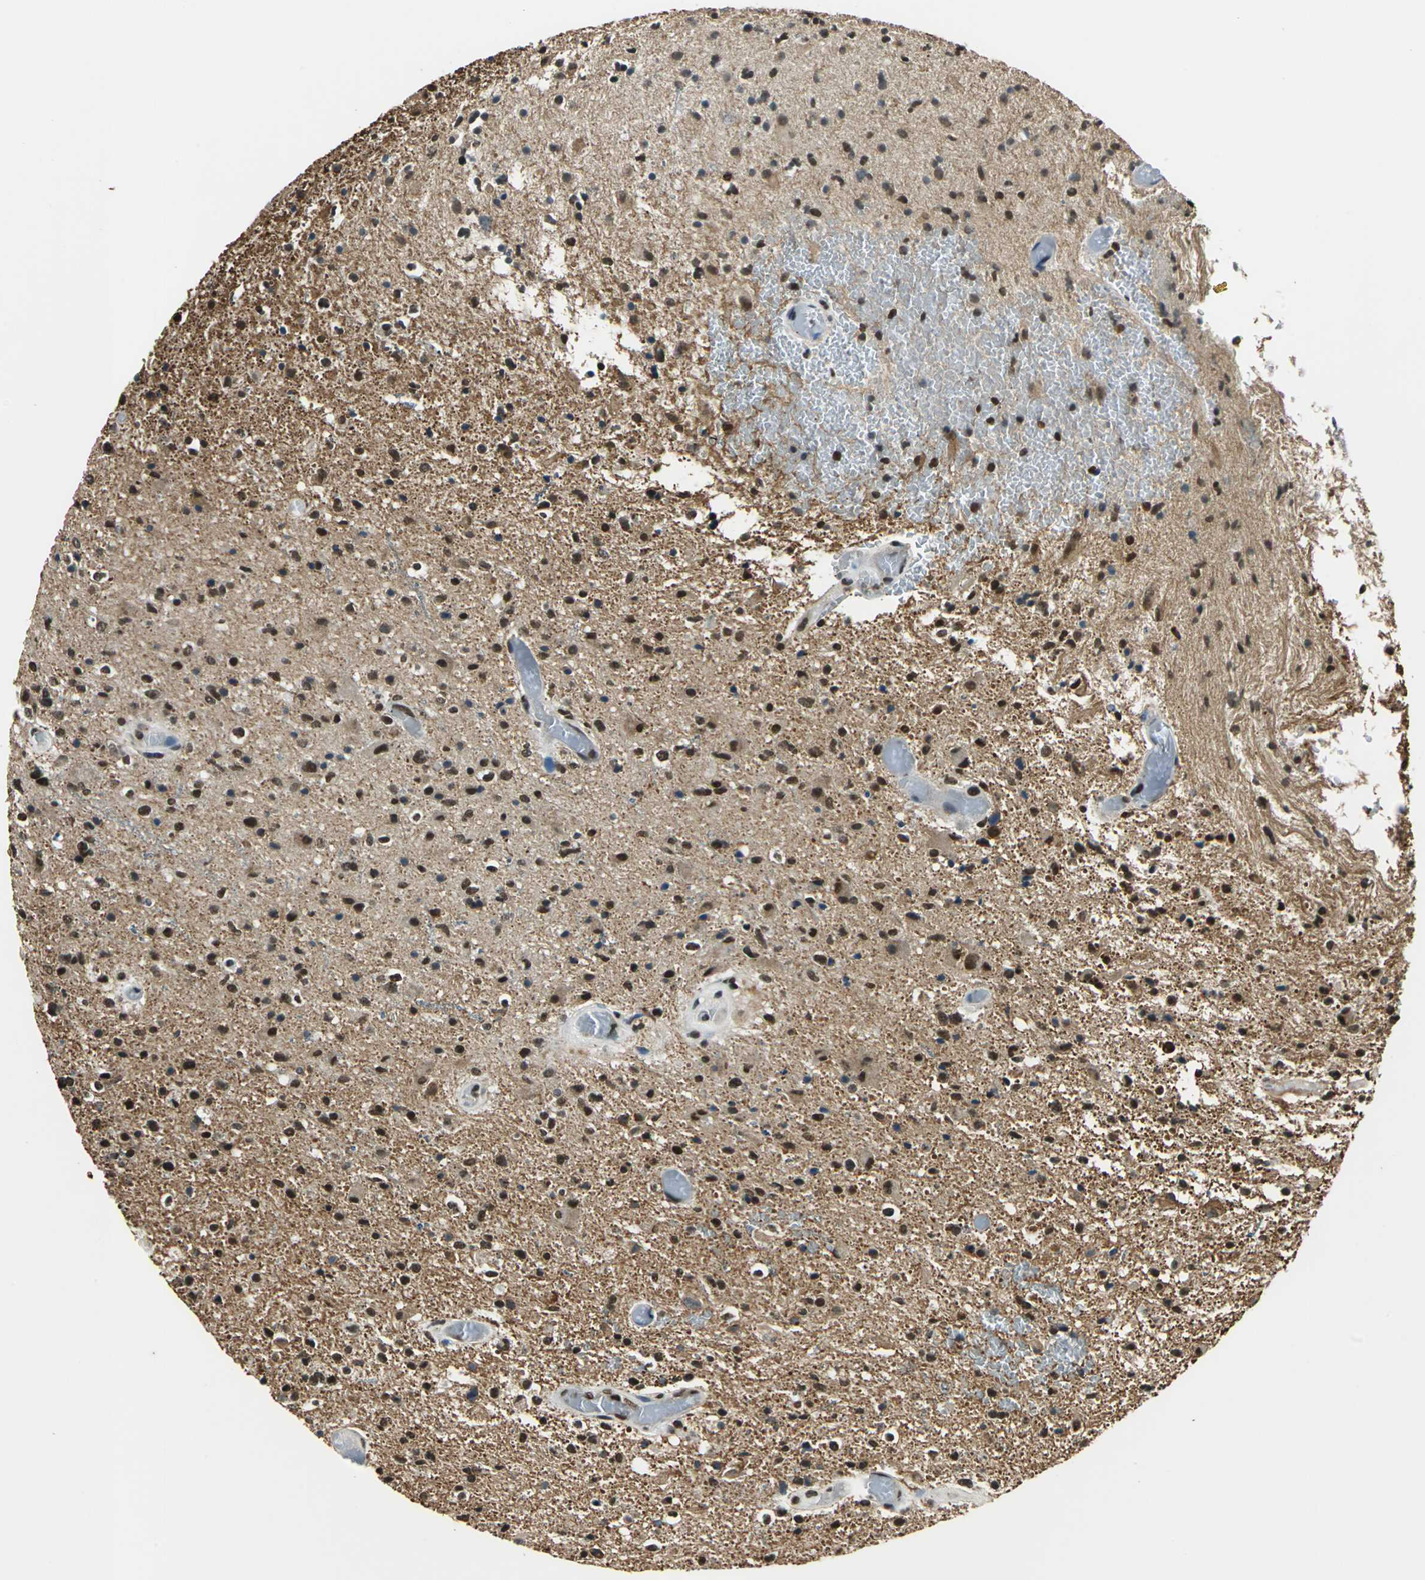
{"staining": {"intensity": "strong", "quantity": ">75%", "location": "nuclear"}, "tissue": "glioma", "cell_type": "Tumor cells", "image_type": "cancer", "snomed": [{"axis": "morphology", "description": "Glioma, malignant, High grade"}, {"axis": "topography", "description": "Brain"}], "caption": "Approximately >75% of tumor cells in human malignant glioma (high-grade) display strong nuclear protein expression as visualized by brown immunohistochemical staining.", "gene": "RBM14", "patient": {"sex": "male", "age": 33}}